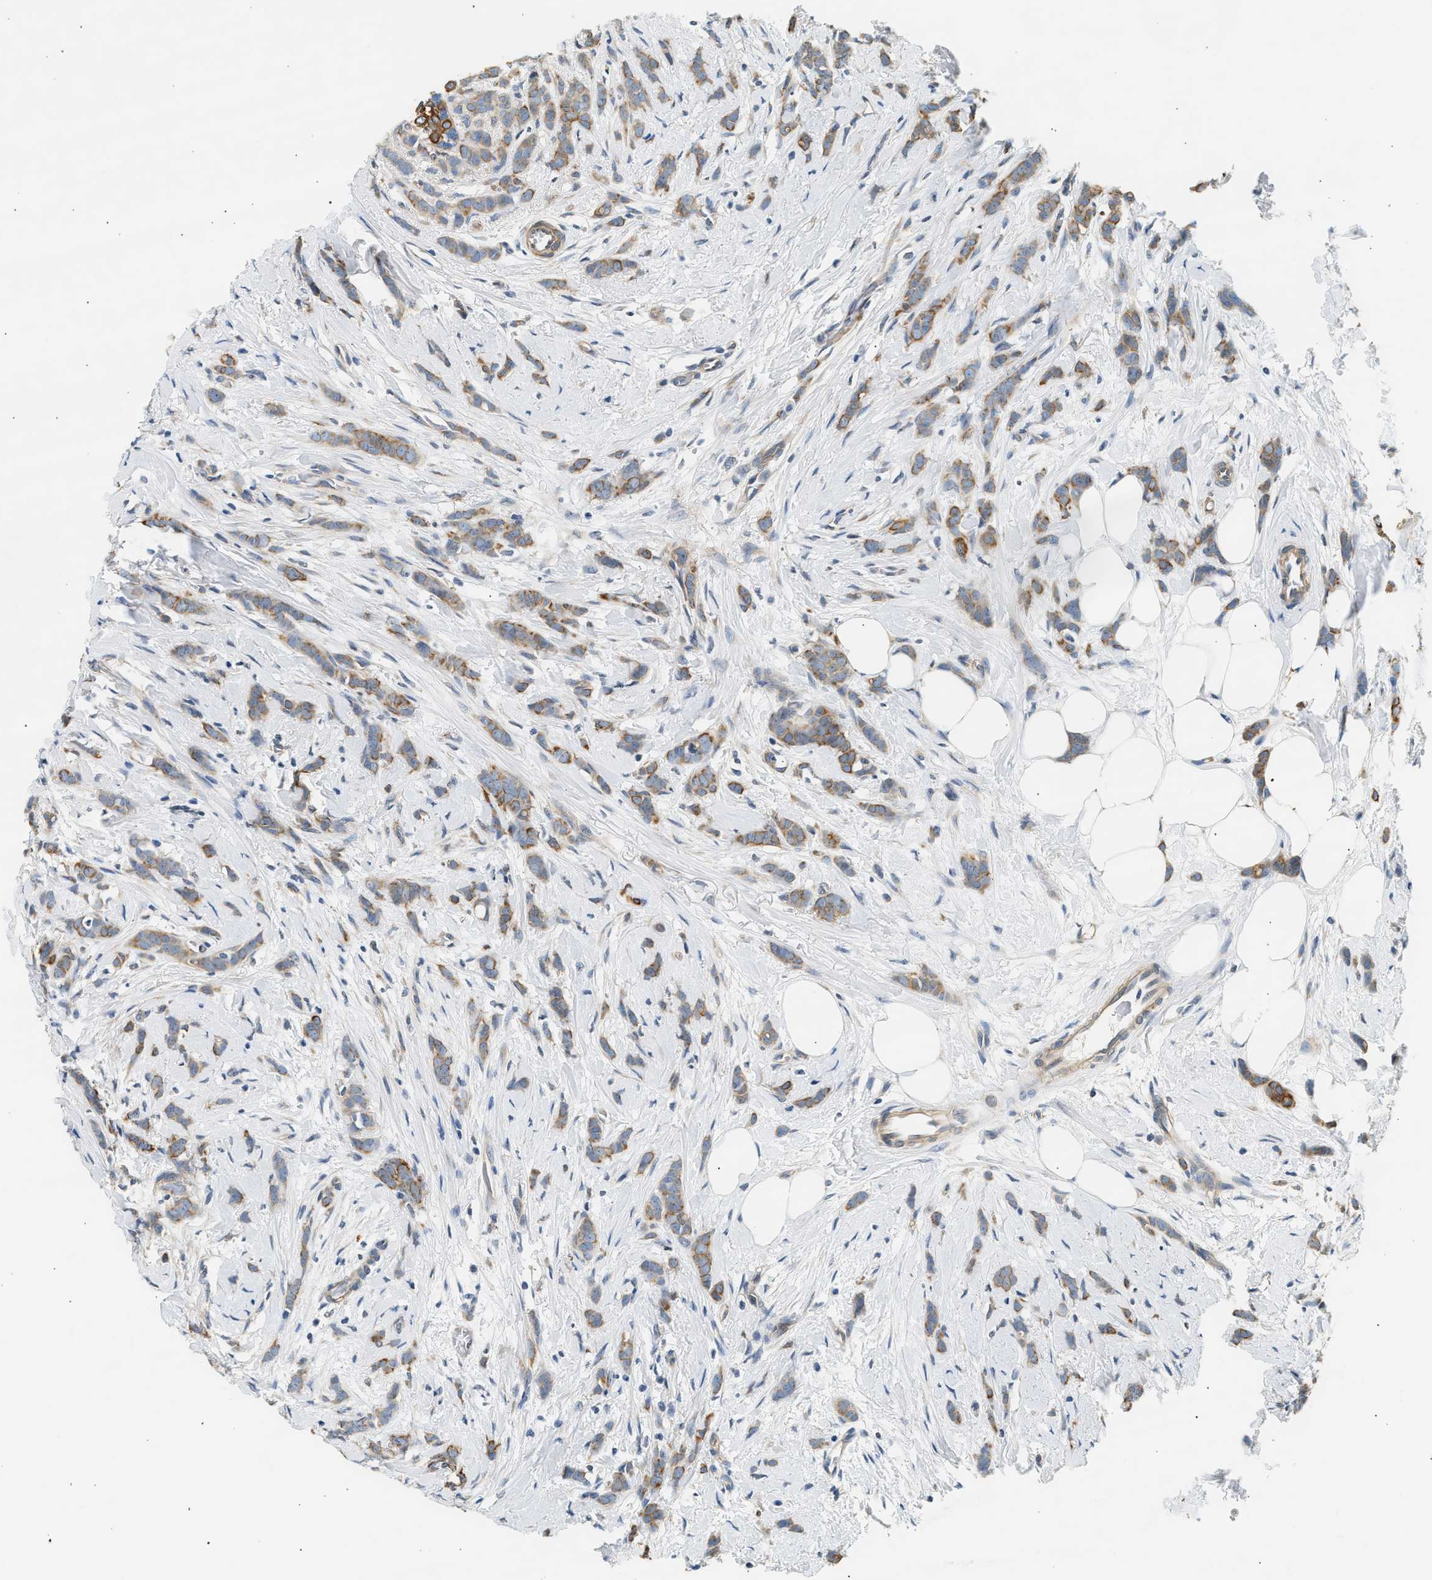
{"staining": {"intensity": "moderate", "quantity": ">75%", "location": "cytoplasmic/membranous"}, "tissue": "breast cancer", "cell_type": "Tumor cells", "image_type": "cancer", "snomed": [{"axis": "morphology", "description": "Lobular carcinoma, in situ"}, {"axis": "morphology", "description": "Lobular carcinoma"}, {"axis": "topography", "description": "Breast"}], "caption": "The immunohistochemical stain highlights moderate cytoplasmic/membranous positivity in tumor cells of breast lobular carcinoma tissue.", "gene": "WDR31", "patient": {"sex": "female", "age": 41}}